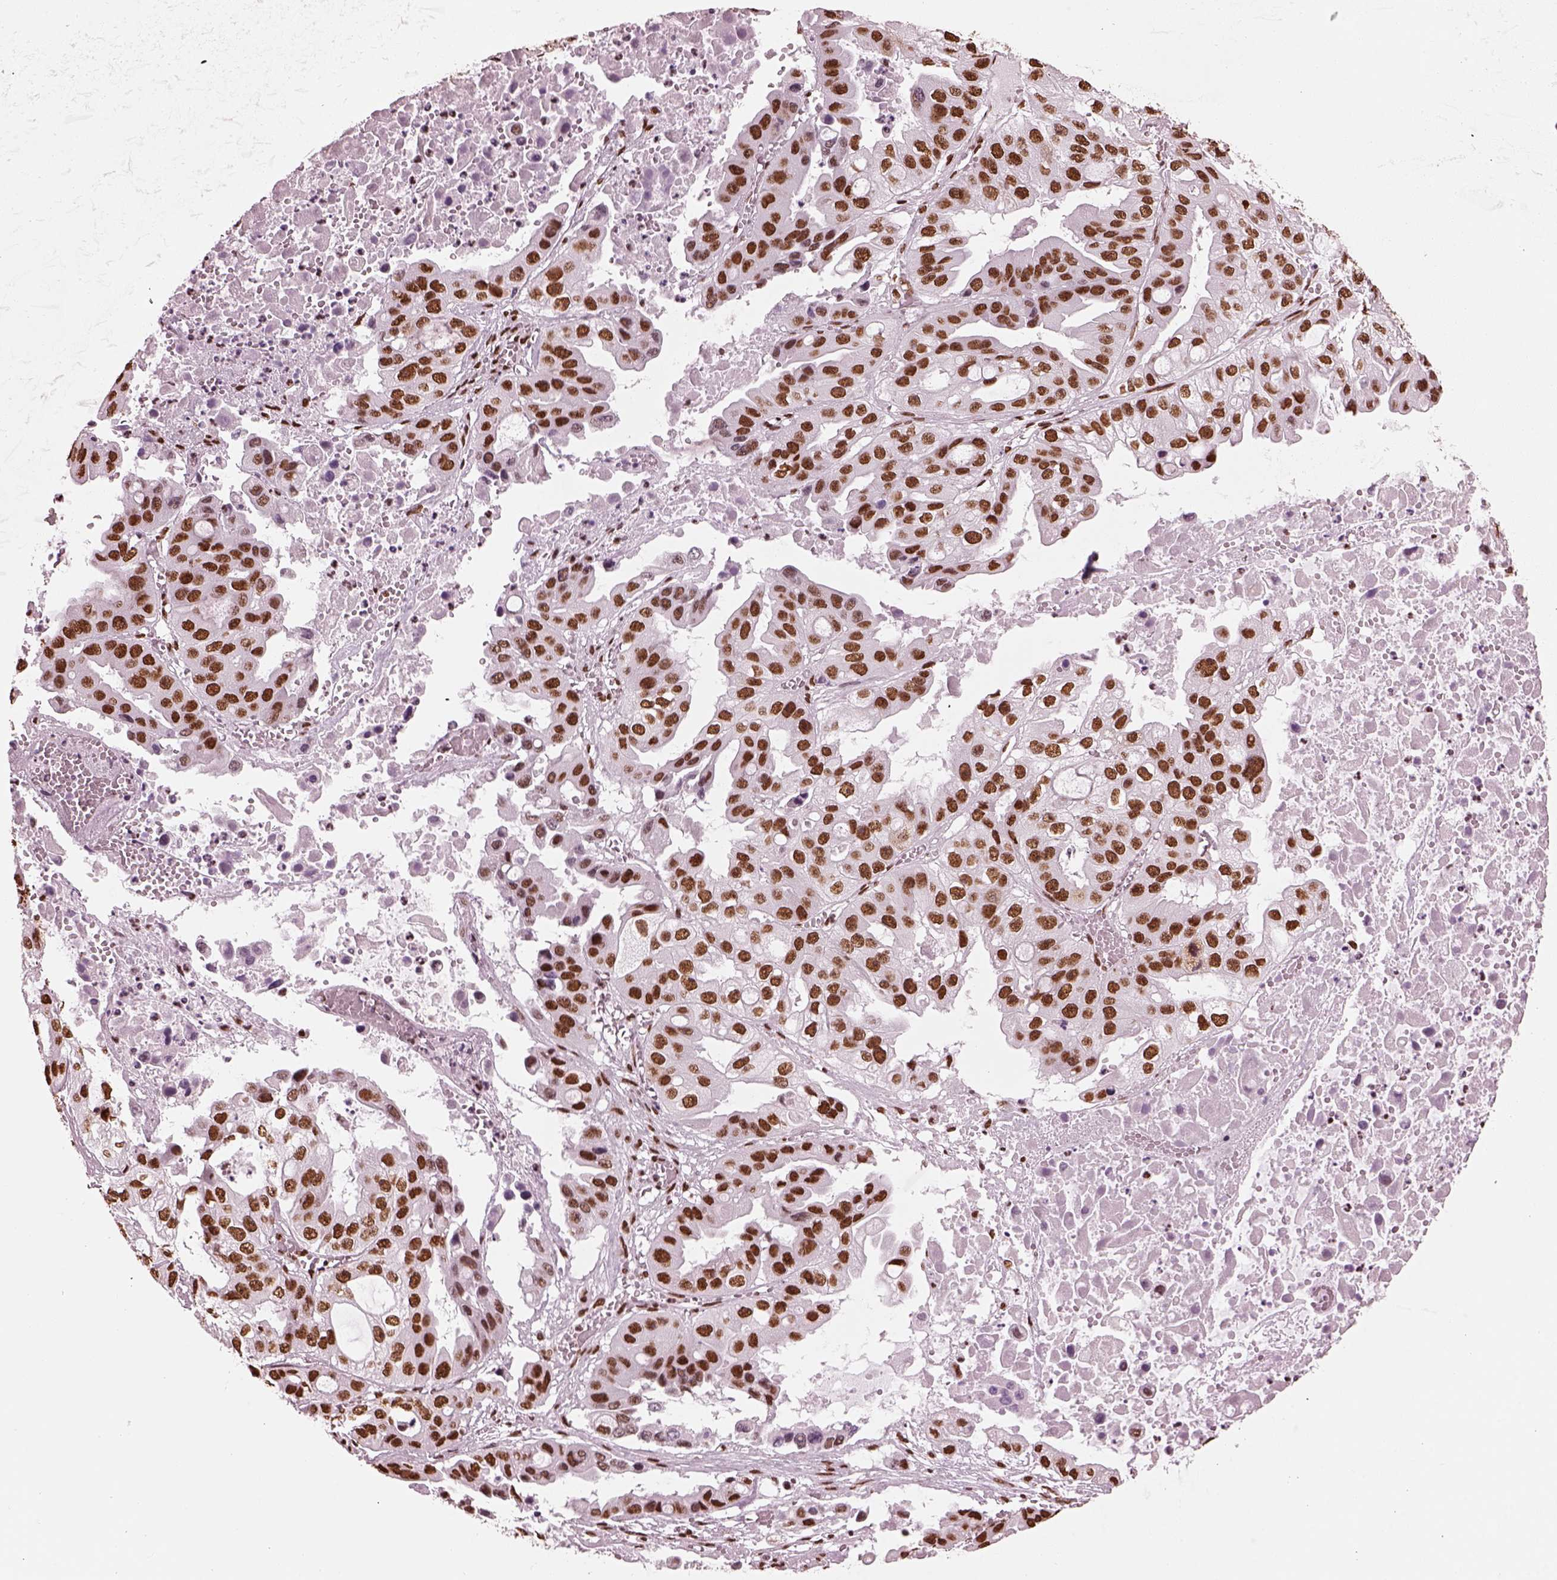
{"staining": {"intensity": "strong", "quantity": ">75%", "location": "nuclear"}, "tissue": "ovarian cancer", "cell_type": "Tumor cells", "image_type": "cancer", "snomed": [{"axis": "morphology", "description": "Cystadenocarcinoma, serous, NOS"}, {"axis": "topography", "description": "Ovary"}], "caption": "Protein analysis of ovarian cancer tissue exhibits strong nuclear expression in about >75% of tumor cells. (brown staining indicates protein expression, while blue staining denotes nuclei).", "gene": "CBFA2T3", "patient": {"sex": "female", "age": 56}}